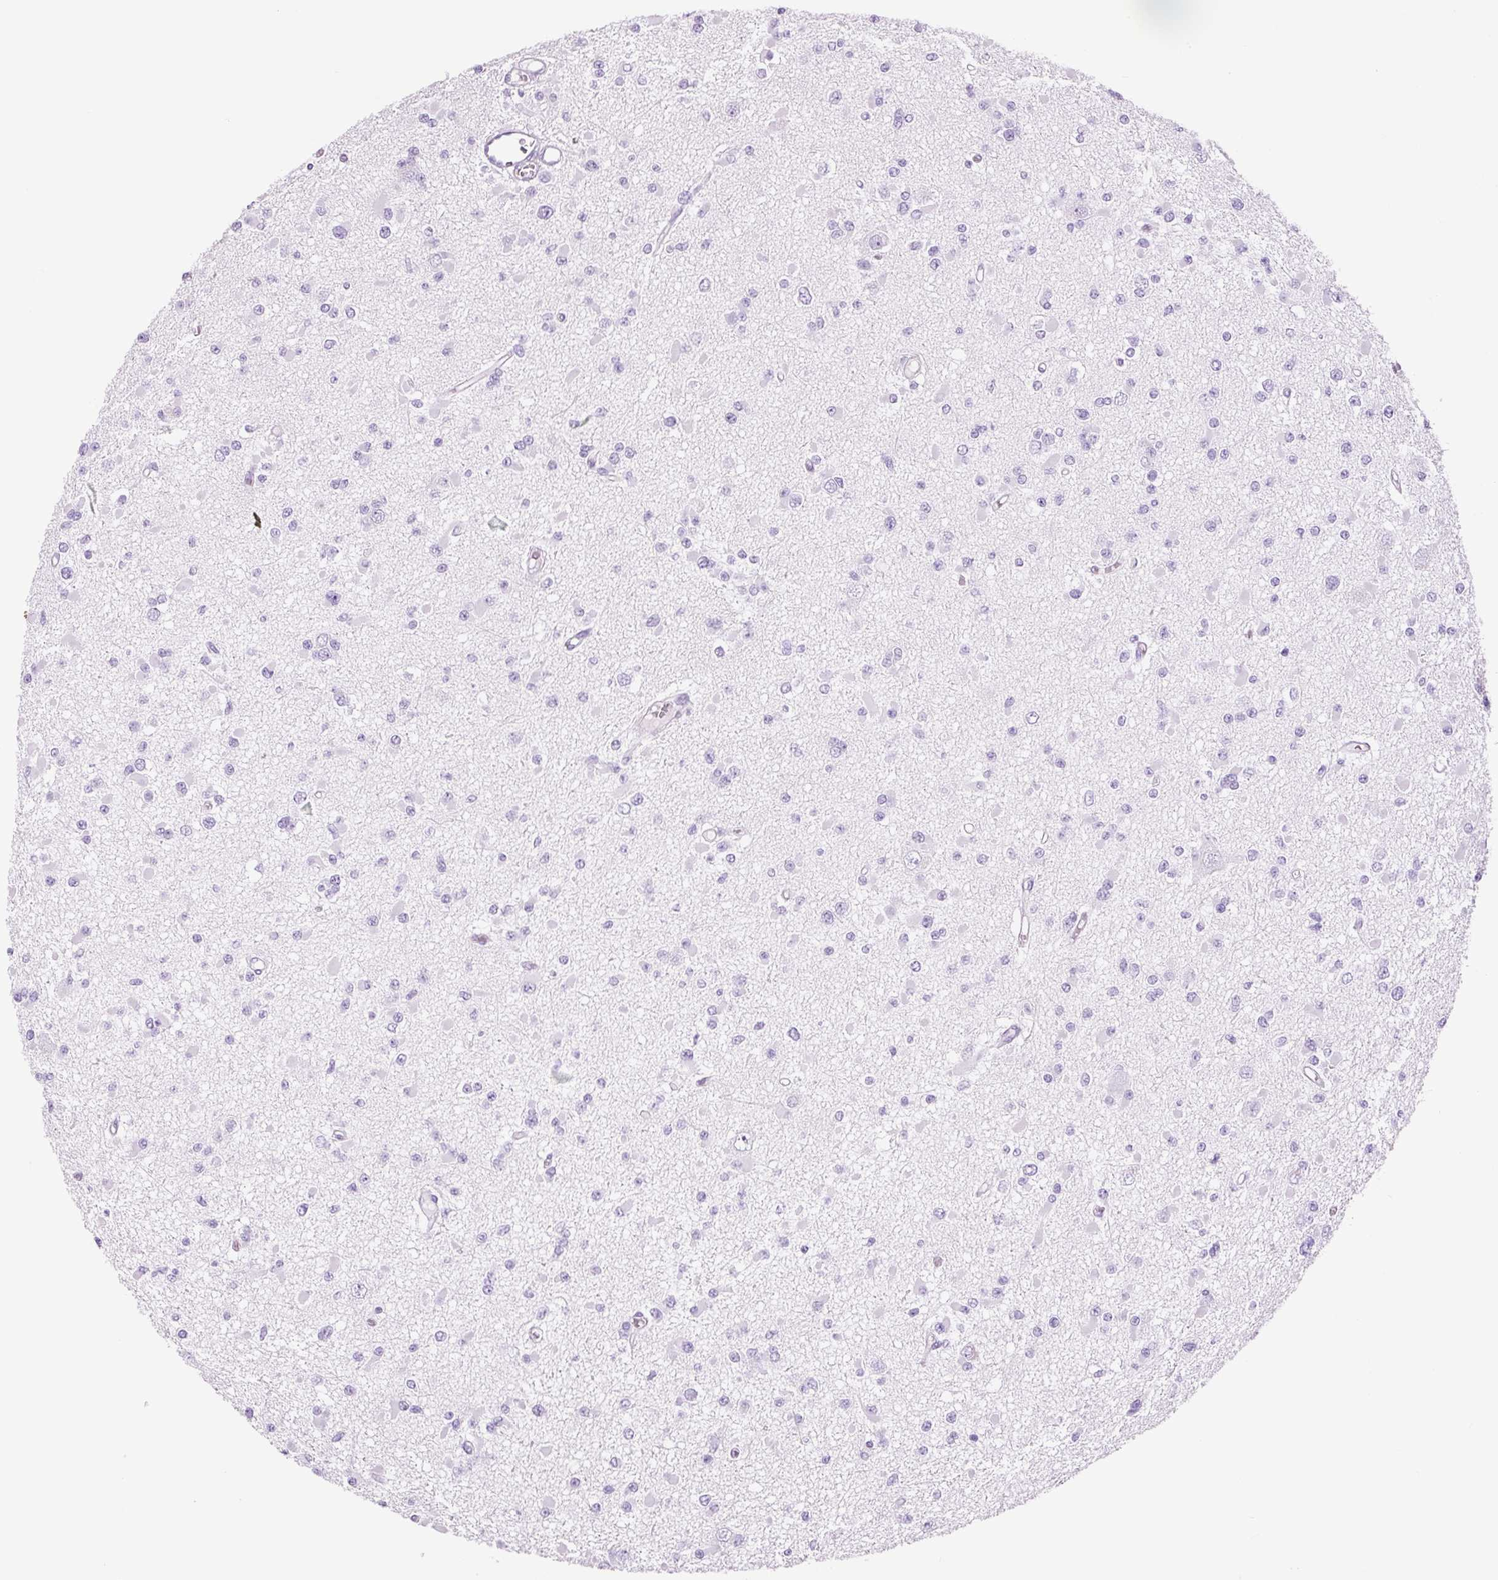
{"staining": {"intensity": "negative", "quantity": "none", "location": "none"}, "tissue": "glioma", "cell_type": "Tumor cells", "image_type": "cancer", "snomed": [{"axis": "morphology", "description": "Glioma, malignant, Low grade"}, {"axis": "topography", "description": "Brain"}], "caption": "This is an IHC histopathology image of low-grade glioma (malignant). There is no positivity in tumor cells.", "gene": "ADSS1", "patient": {"sex": "female", "age": 22}}